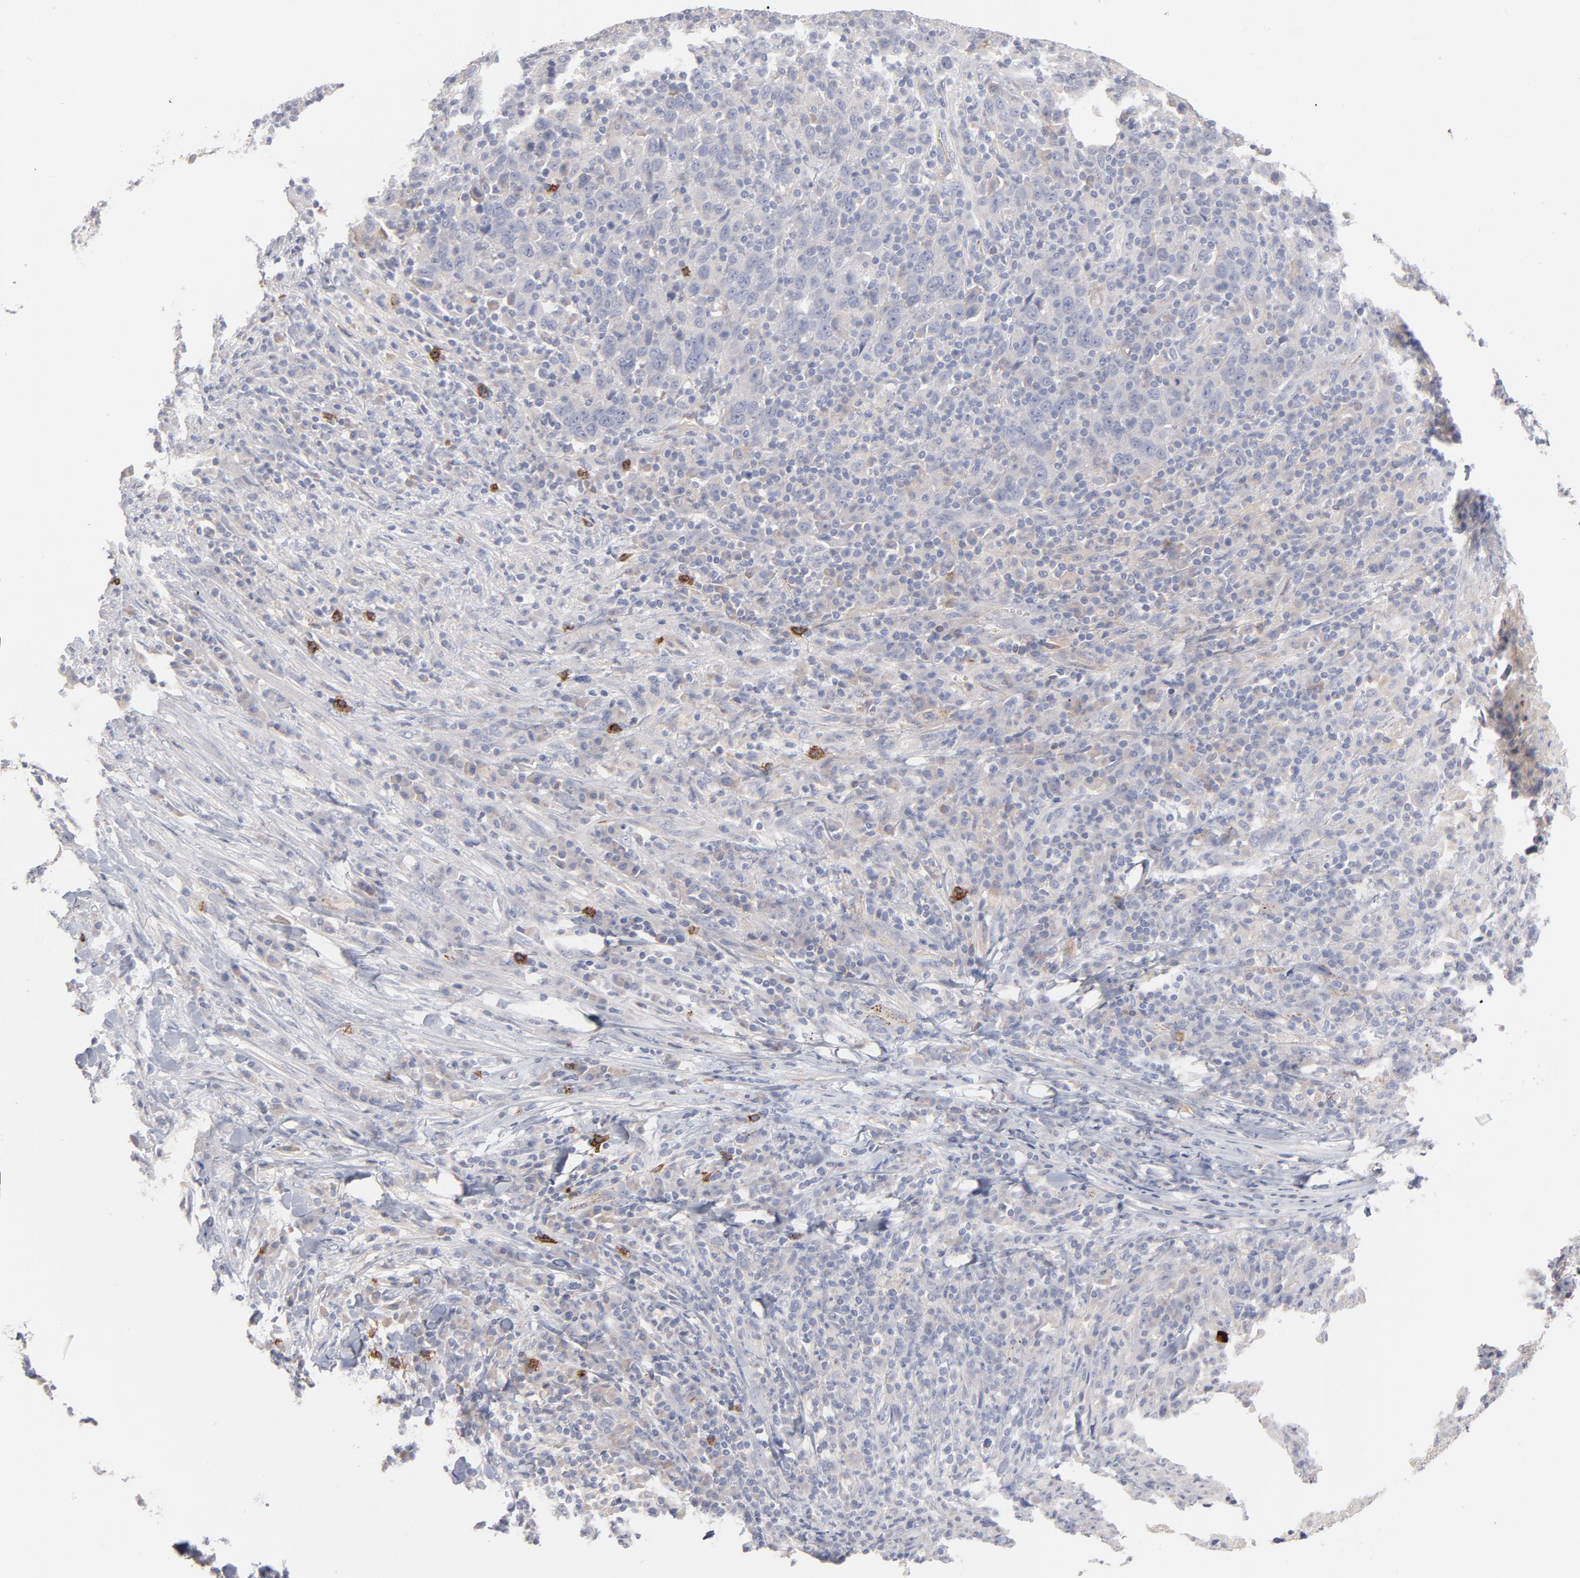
{"staining": {"intensity": "negative", "quantity": "none", "location": "none"}, "tissue": "urothelial cancer", "cell_type": "Tumor cells", "image_type": "cancer", "snomed": [{"axis": "morphology", "description": "Urothelial carcinoma, High grade"}, {"axis": "topography", "description": "Urinary bladder"}], "caption": "DAB immunohistochemical staining of high-grade urothelial carcinoma demonstrates no significant positivity in tumor cells. Brightfield microscopy of immunohistochemistry stained with DAB (brown) and hematoxylin (blue), captured at high magnification.", "gene": "CCR3", "patient": {"sex": "male", "age": 61}}